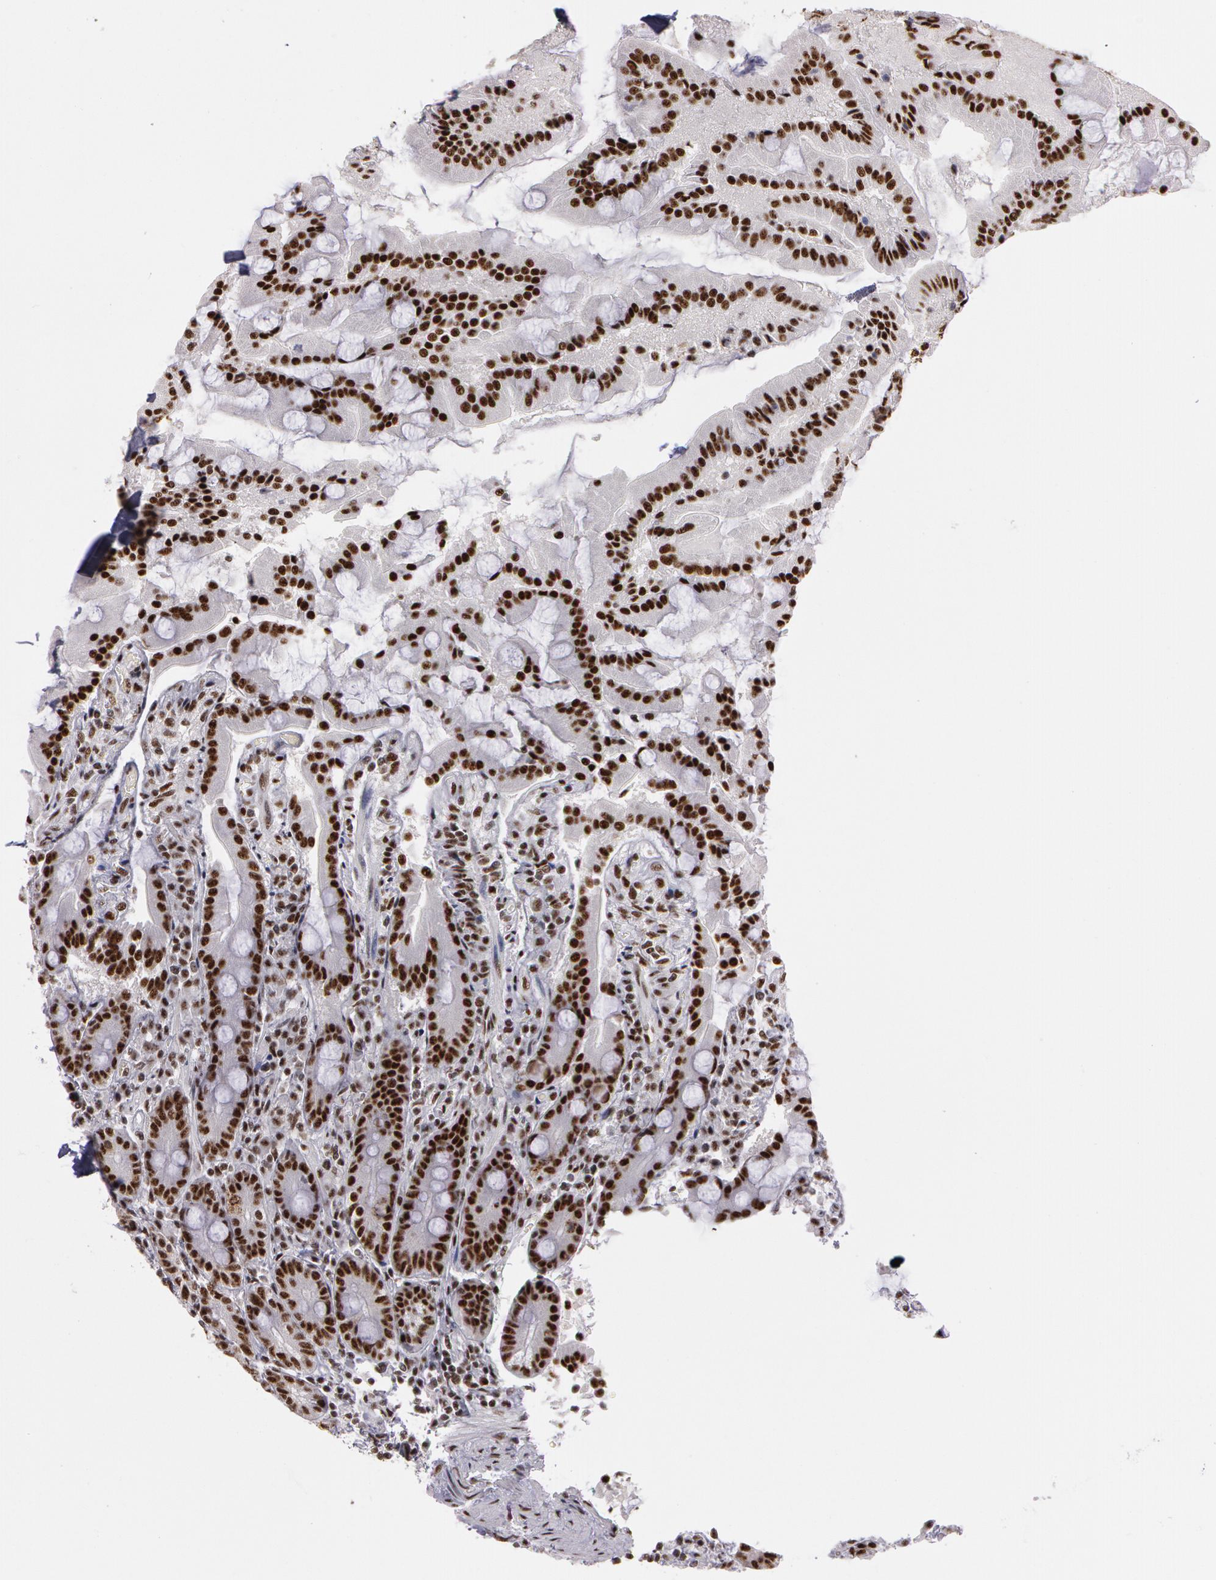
{"staining": {"intensity": "strong", "quantity": ">75%", "location": "nuclear"}, "tissue": "duodenum", "cell_type": "Glandular cells", "image_type": "normal", "snomed": [{"axis": "morphology", "description": "Normal tissue, NOS"}, {"axis": "topography", "description": "Duodenum"}], "caption": "Immunohistochemical staining of normal duodenum demonstrates >75% levels of strong nuclear protein positivity in about >75% of glandular cells.", "gene": "PNN", "patient": {"sex": "female", "age": 64}}